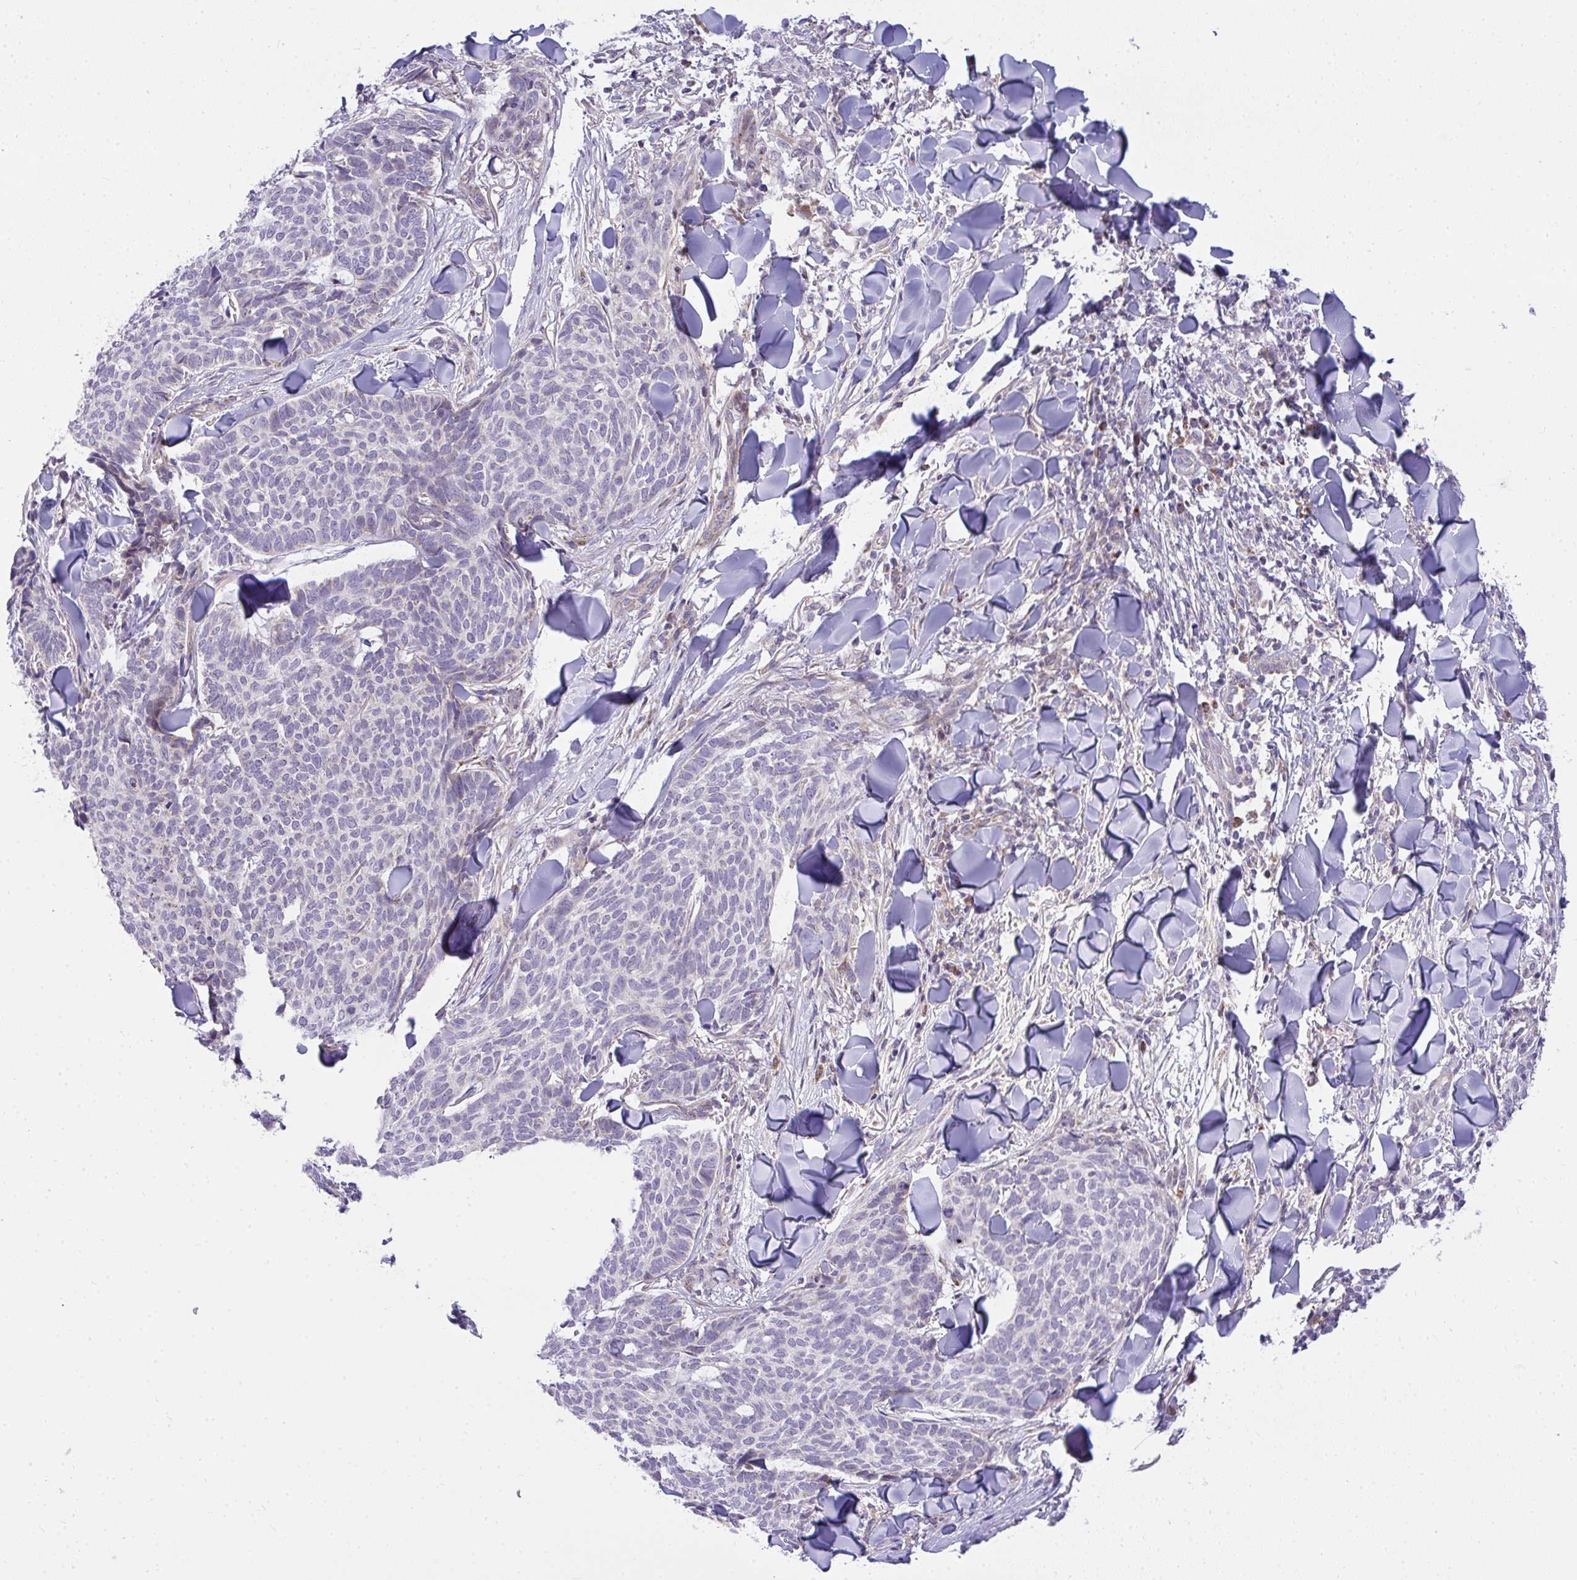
{"staining": {"intensity": "negative", "quantity": "none", "location": "none"}, "tissue": "skin cancer", "cell_type": "Tumor cells", "image_type": "cancer", "snomed": [{"axis": "morphology", "description": "Normal tissue, NOS"}, {"axis": "morphology", "description": "Basal cell carcinoma"}, {"axis": "topography", "description": "Skin"}], "caption": "DAB (3,3'-diaminobenzidine) immunohistochemical staining of skin cancer (basal cell carcinoma) shows no significant expression in tumor cells. The staining was performed using DAB to visualize the protein expression in brown, while the nuclei were stained in blue with hematoxylin (Magnification: 20x).", "gene": "SRRM4", "patient": {"sex": "male", "age": 50}}